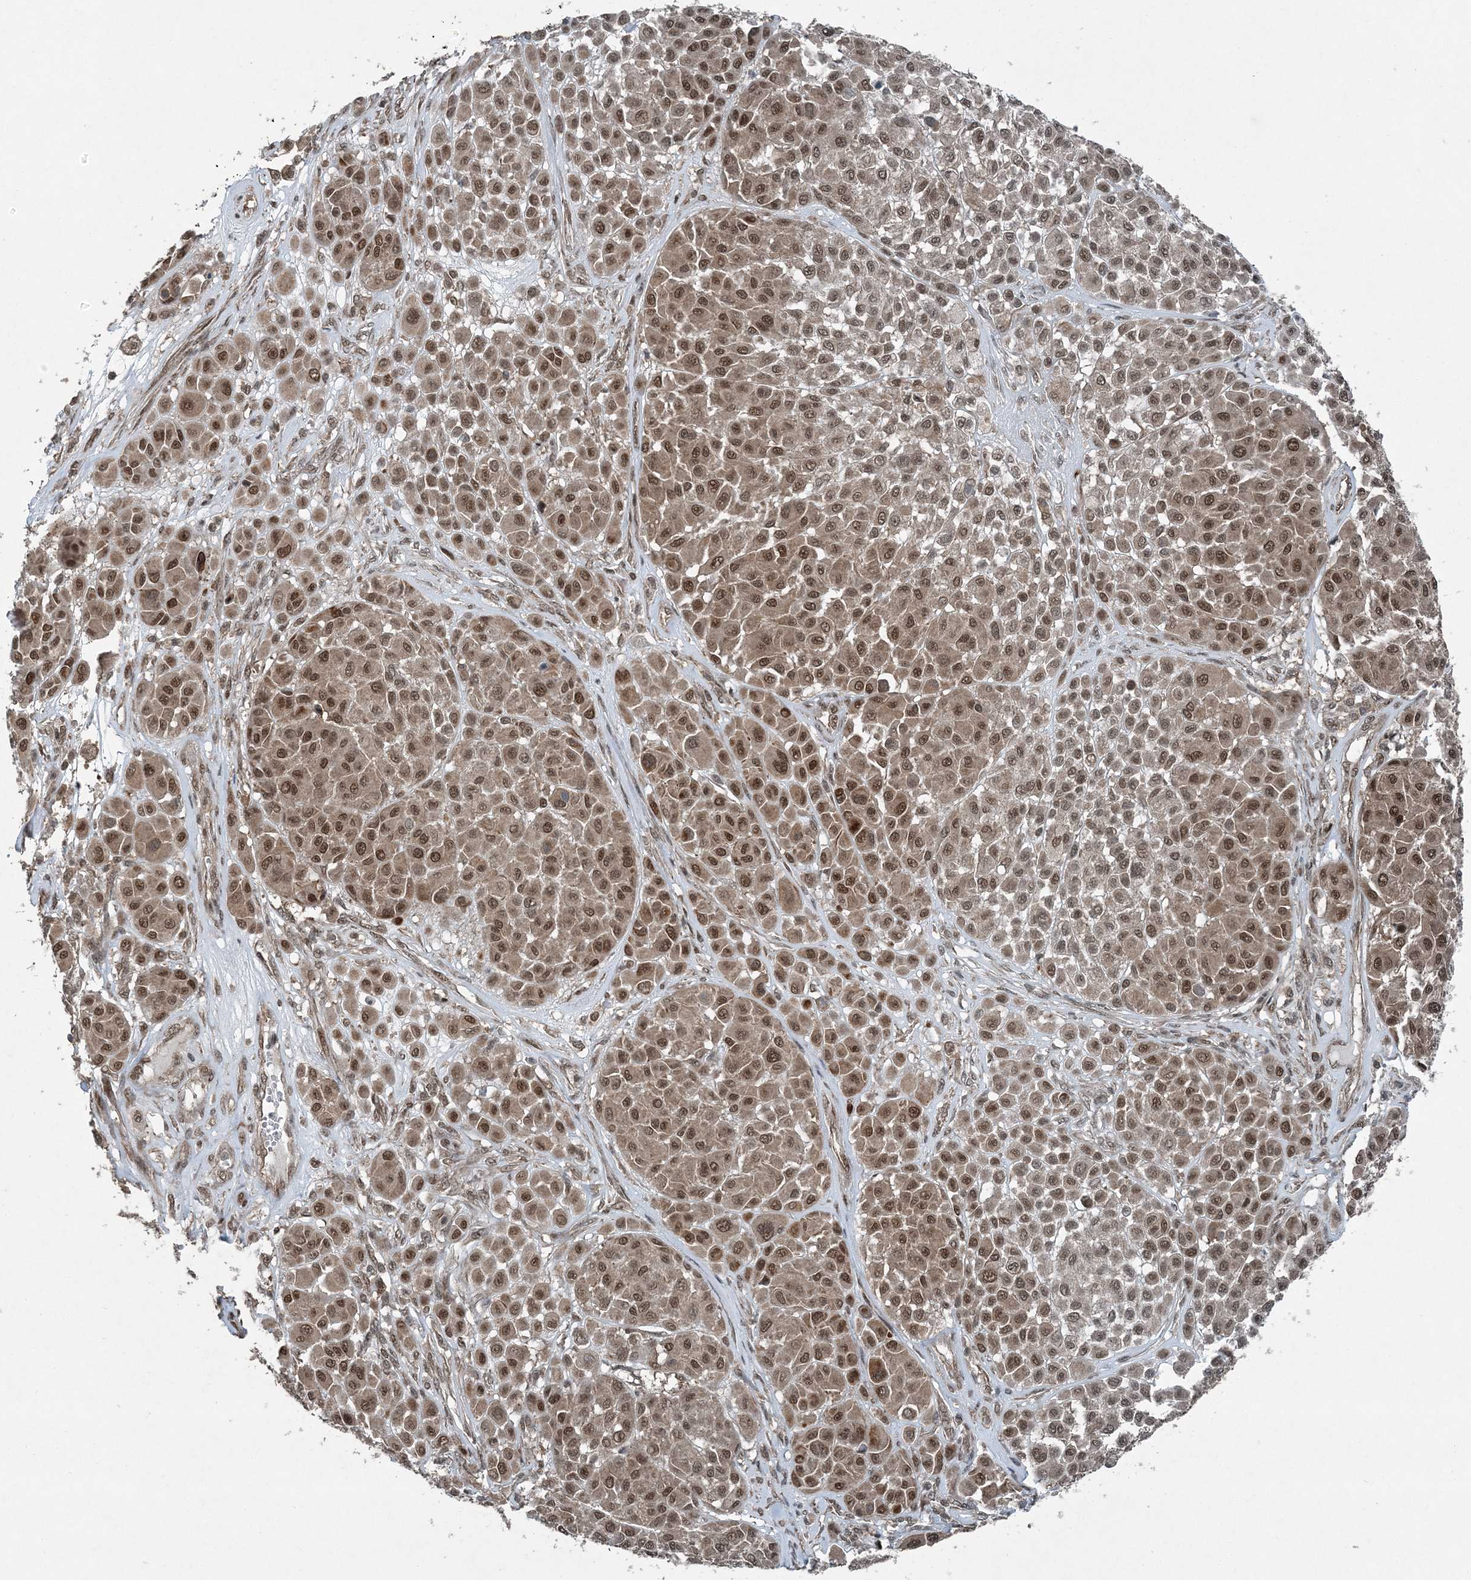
{"staining": {"intensity": "moderate", "quantity": ">75%", "location": "nuclear"}, "tissue": "melanoma", "cell_type": "Tumor cells", "image_type": "cancer", "snomed": [{"axis": "morphology", "description": "Malignant melanoma, Metastatic site"}, {"axis": "topography", "description": "Soft tissue"}], "caption": "Immunohistochemistry (DAB) staining of human melanoma demonstrates moderate nuclear protein expression in about >75% of tumor cells.", "gene": "COPS7B", "patient": {"sex": "male", "age": 41}}